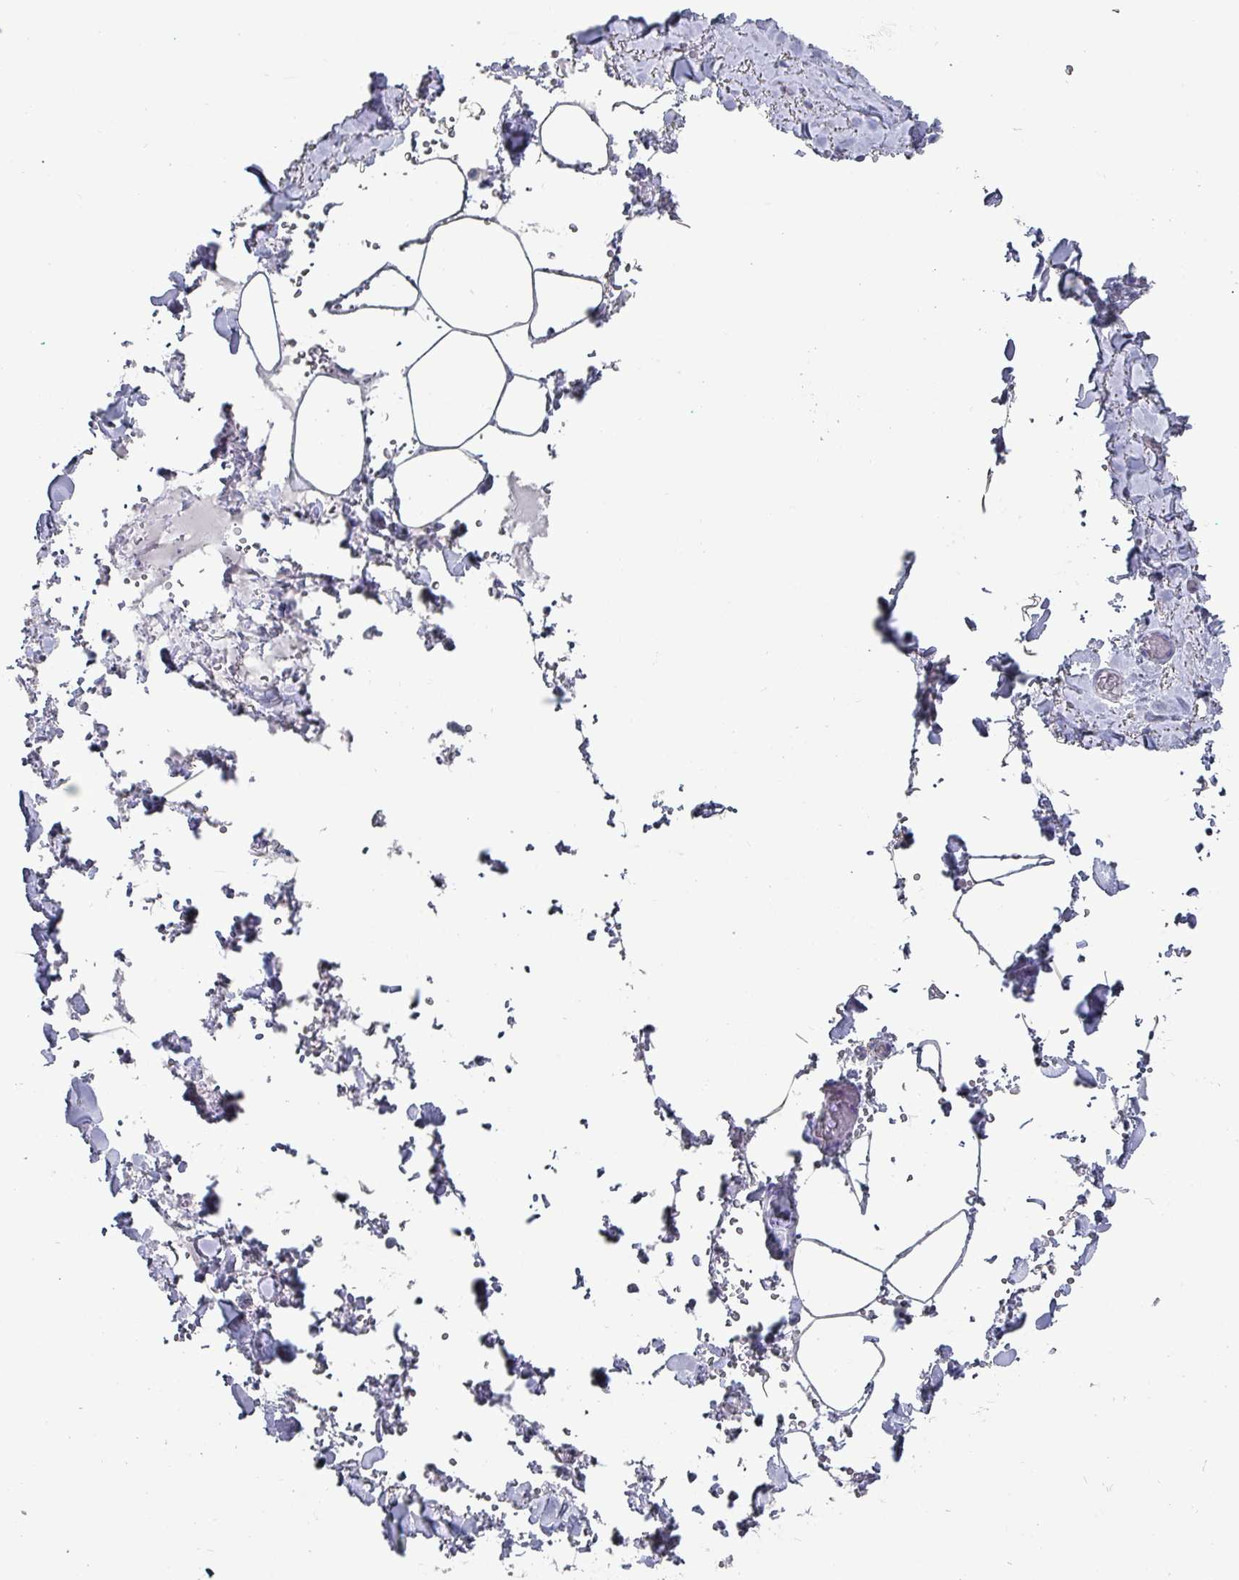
{"staining": {"intensity": "negative", "quantity": "none", "location": "none"}, "tissue": "adipose tissue", "cell_type": "Adipocytes", "image_type": "normal", "snomed": [{"axis": "morphology", "description": "Normal tissue, NOS"}, {"axis": "topography", "description": "Rectum"}, {"axis": "topography", "description": "Peripheral nerve tissue"}], "caption": "The image shows no significant staining in adipocytes of adipose tissue.", "gene": "INS", "patient": {"sex": "female", "age": 69}}